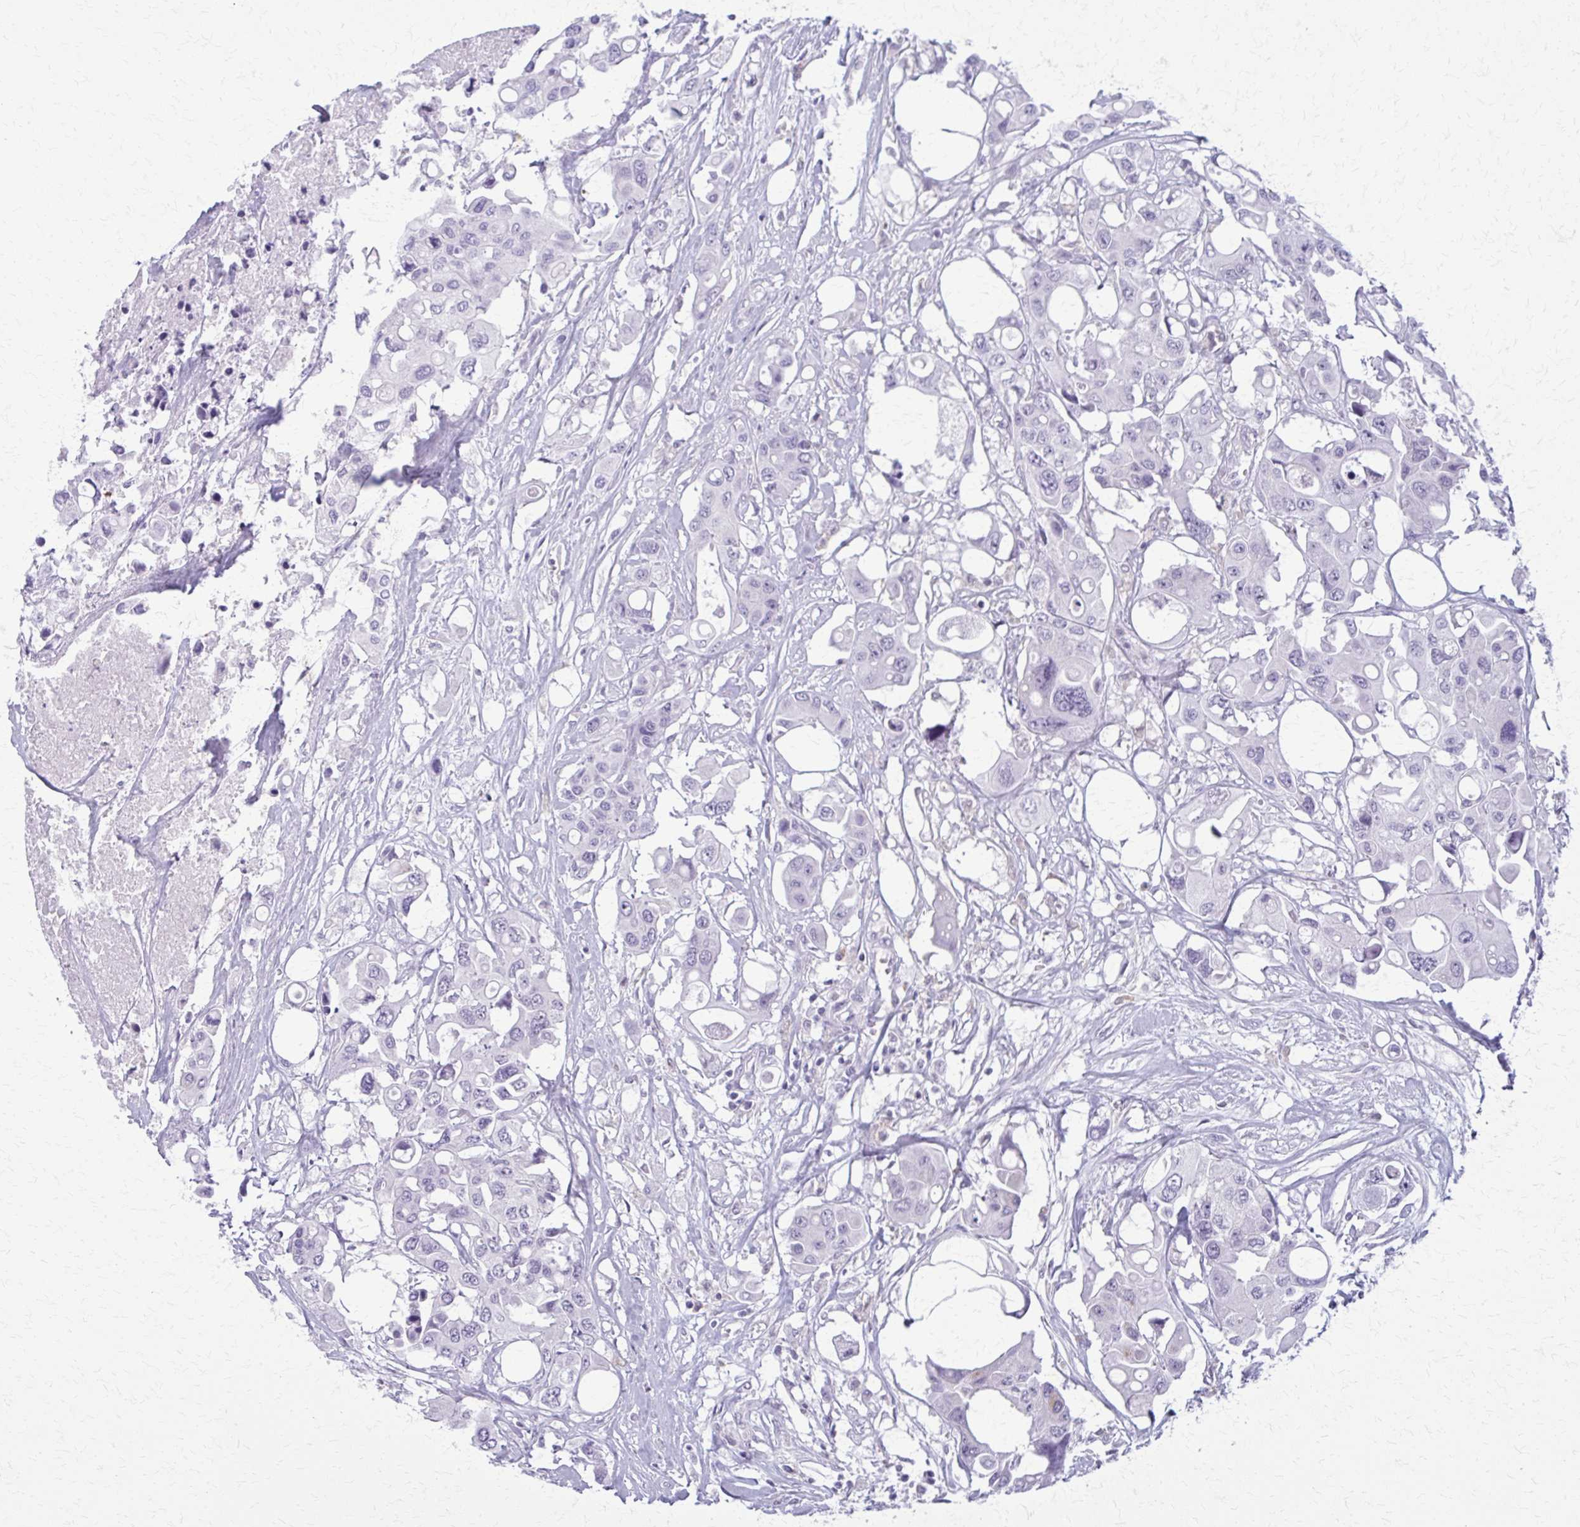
{"staining": {"intensity": "negative", "quantity": "none", "location": "none"}, "tissue": "colorectal cancer", "cell_type": "Tumor cells", "image_type": "cancer", "snomed": [{"axis": "morphology", "description": "Adenocarcinoma, NOS"}, {"axis": "topography", "description": "Colon"}], "caption": "Immunohistochemical staining of adenocarcinoma (colorectal) demonstrates no significant expression in tumor cells. Brightfield microscopy of IHC stained with DAB (brown) and hematoxylin (blue), captured at high magnification.", "gene": "CARD9", "patient": {"sex": "male", "age": 77}}